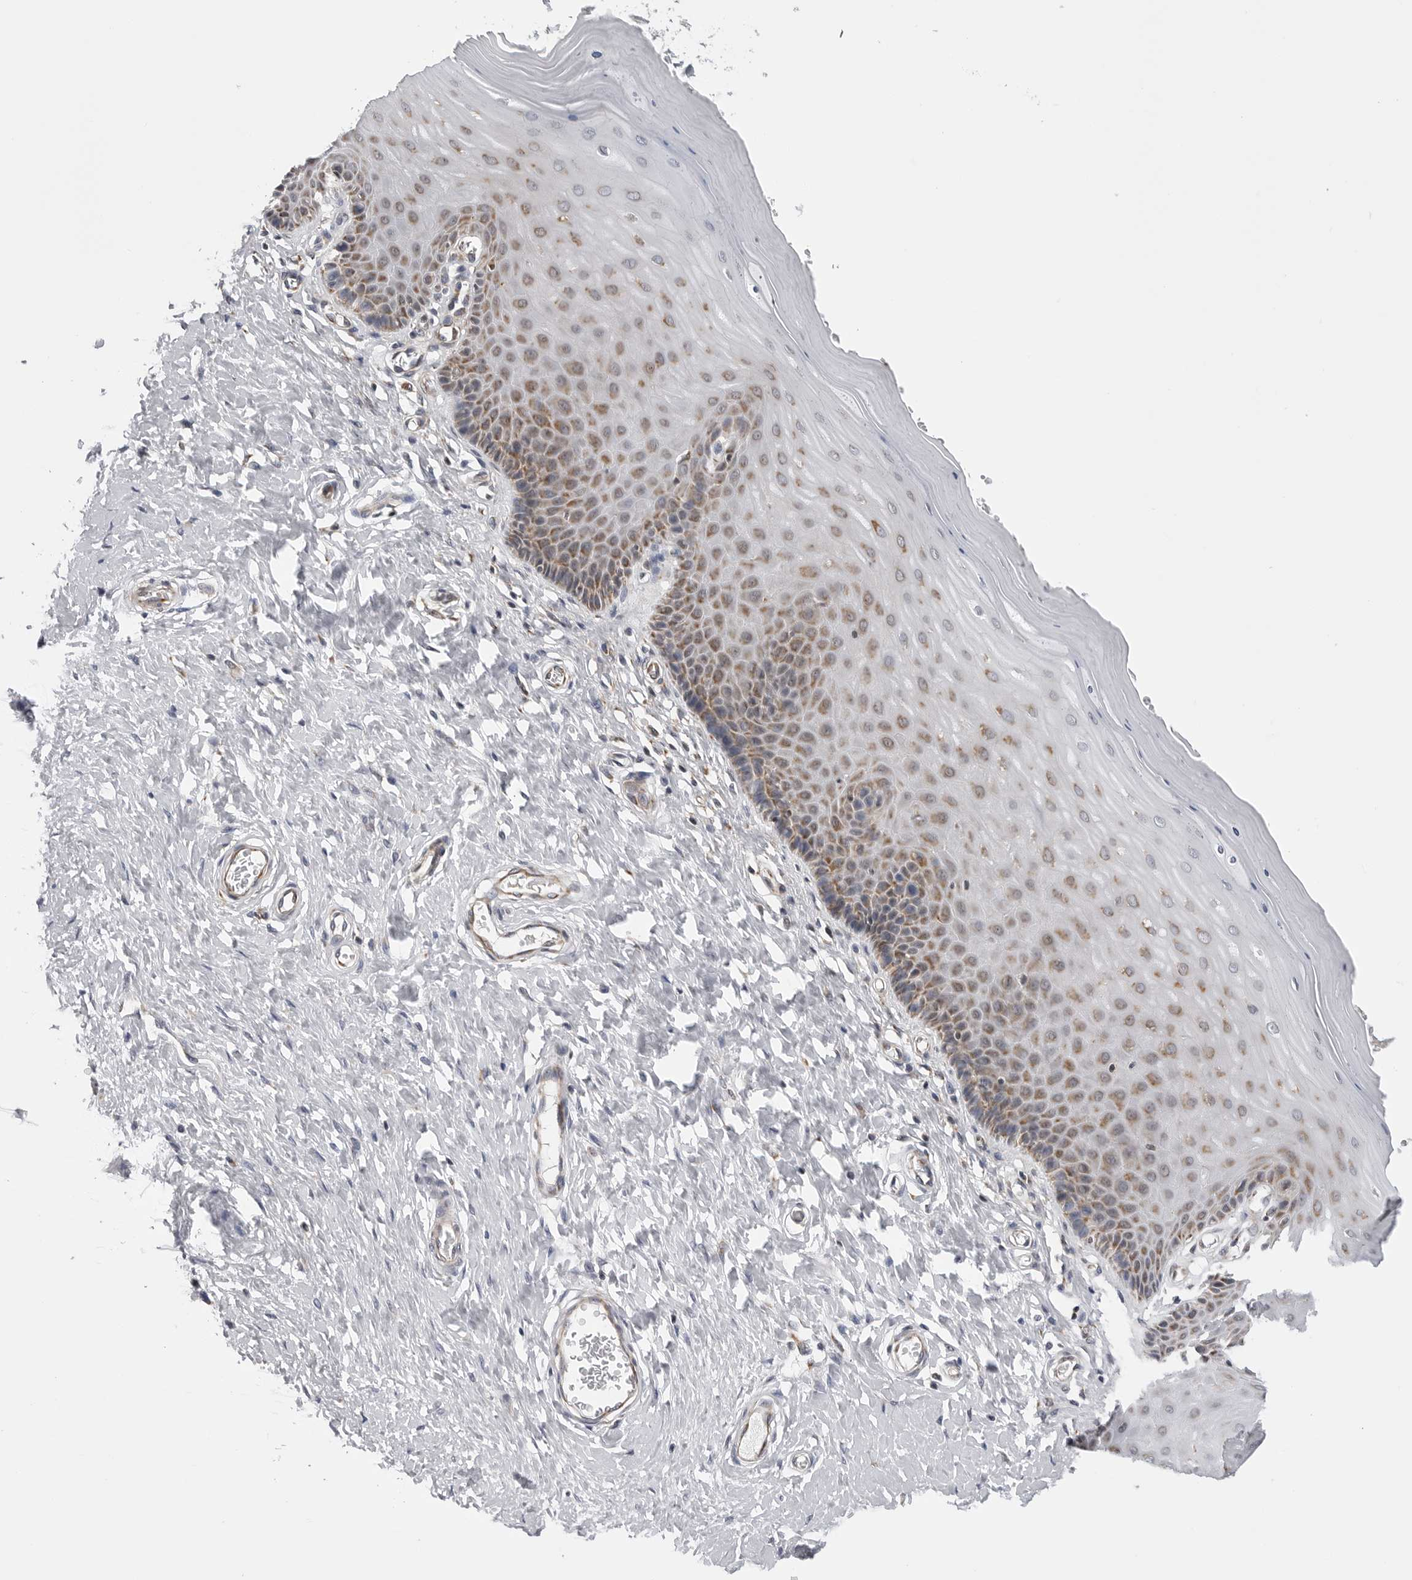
{"staining": {"intensity": "negative", "quantity": "none", "location": "none"}, "tissue": "cervix", "cell_type": "Glandular cells", "image_type": "normal", "snomed": [{"axis": "morphology", "description": "Normal tissue, NOS"}, {"axis": "topography", "description": "Cervix"}], "caption": "This is a histopathology image of immunohistochemistry (IHC) staining of unremarkable cervix, which shows no expression in glandular cells.", "gene": "CDK20", "patient": {"sex": "female", "age": 55}}